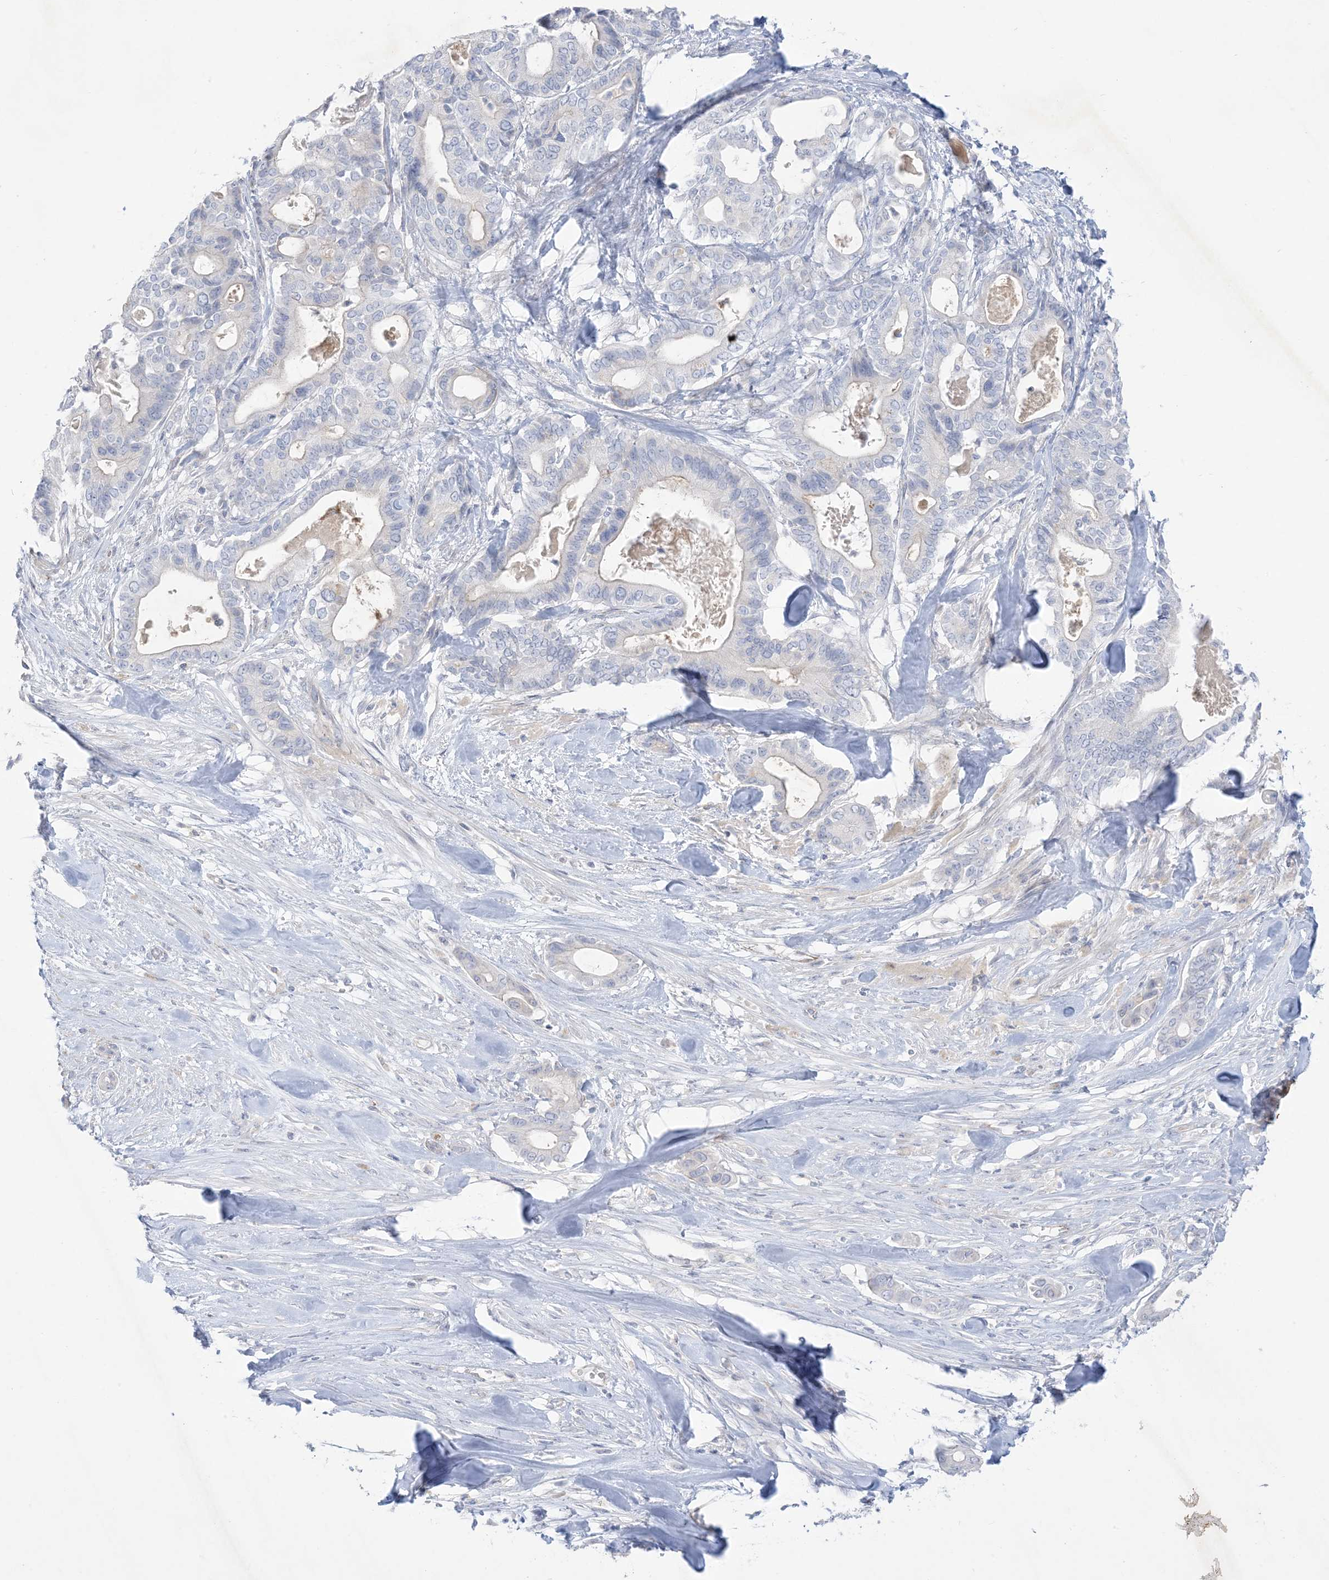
{"staining": {"intensity": "negative", "quantity": "none", "location": "none"}, "tissue": "pancreatic cancer", "cell_type": "Tumor cells", "image_type": "cancer", "snomed": [{"axis": "morphology", "description": "Adenocarcinoma, NOS"}, {"axis": "topography", "description": "Pancreas"}], "caption": "This micrograph is of pancreatic adenocarcinoma stained with immunohistochemistry to label a protein in brown with the nuclei are counter-stained blue. There is no positivity in tumor cells. The staining was performed using DAB to visualize the protein expression in brown, while the nuclei were stained in blue with hematoxylin (Magnification: 20x).", "gene": "B3GNT7", "patient": {"sex": "male", "age": 63}}